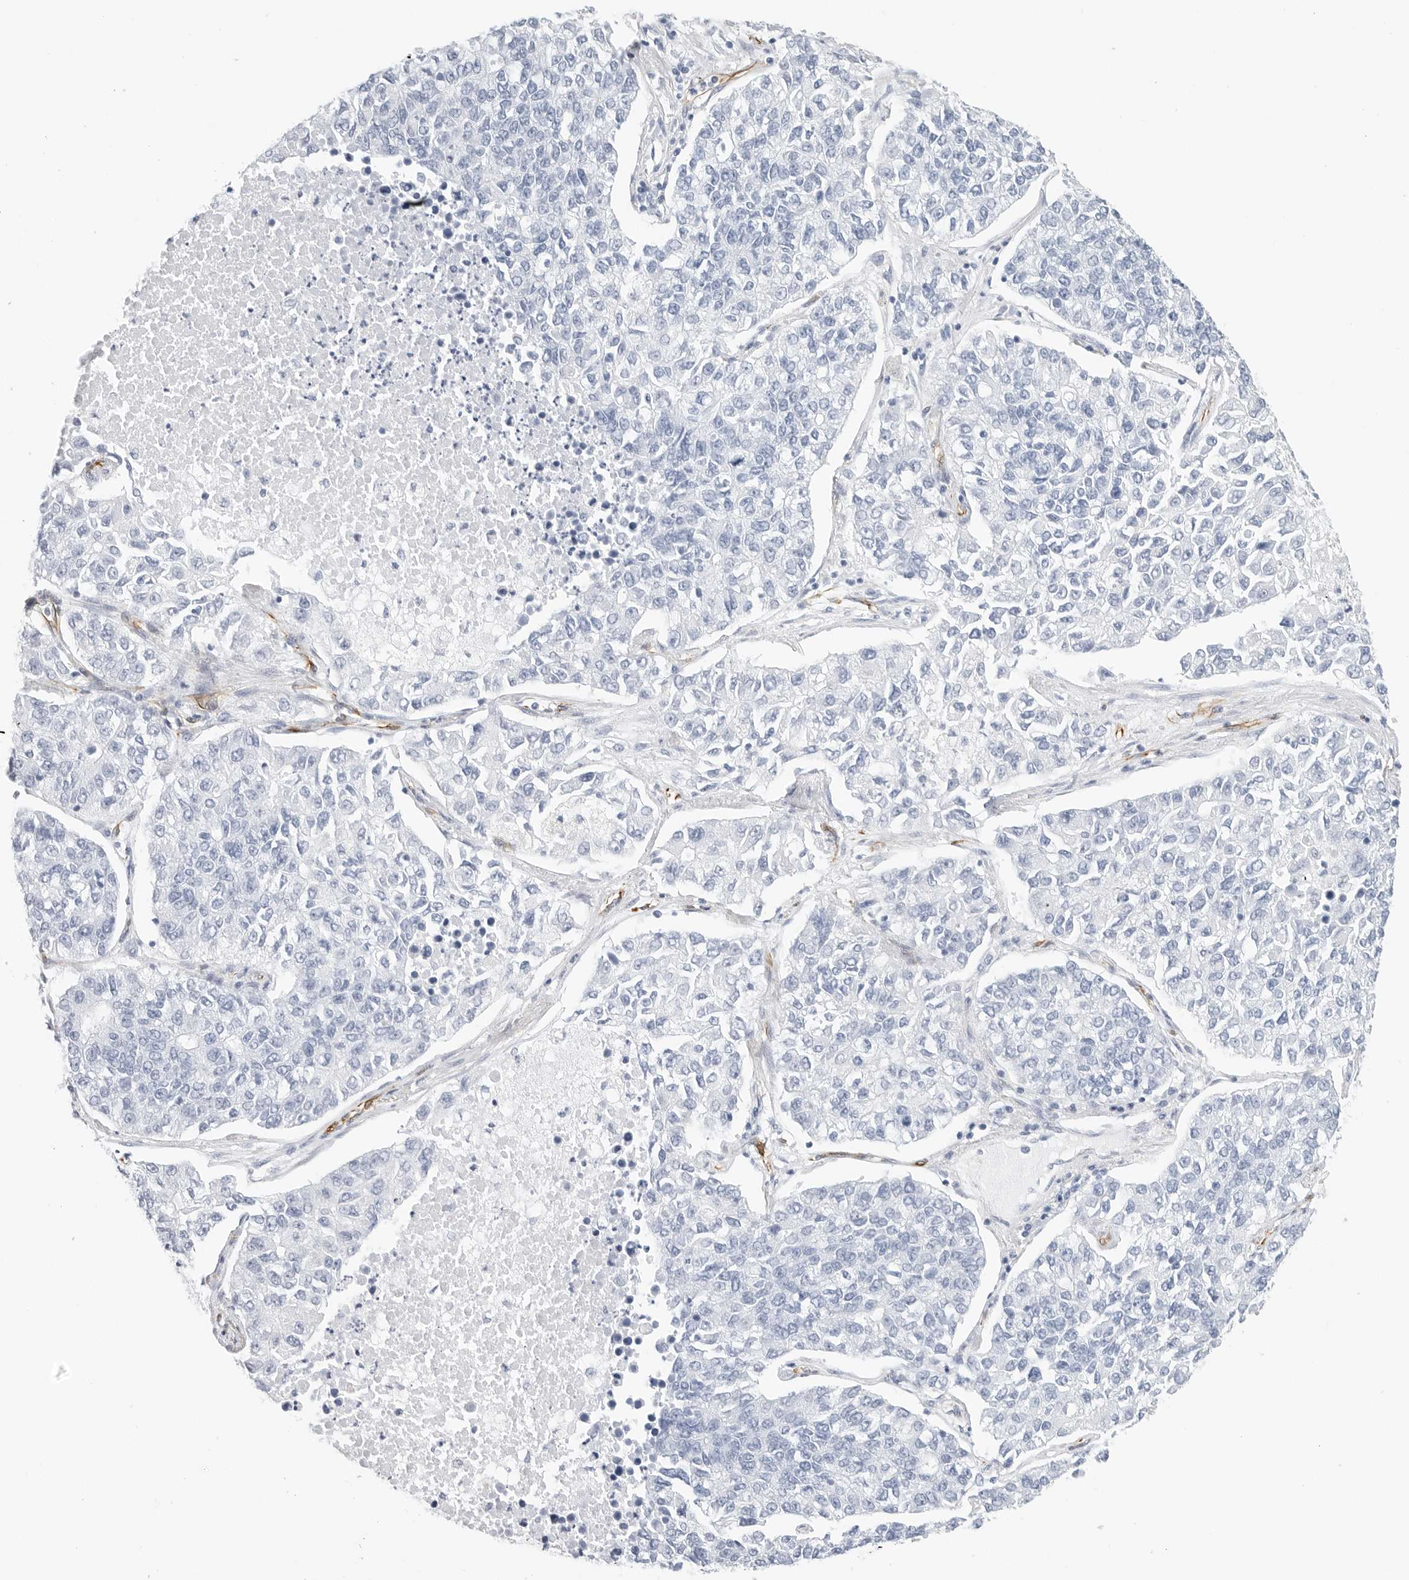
{"staining": {"intensity": "negative", "quantity": "none", "location": "none"}, "tissue": "lung cancer", "cell_type": "Tumor cells", "image_type": "cancer", "snomed": [{"axis": "morphology", "description": "Adenocarcinoma, NOS"}, {"axis": "topography", "description": "Lung"}], "caption": "IHC of lung adenocarcinoma reveals no expression in tumor cells. The staining was performed using DAB (3,3'-diaminobenzidine) to visualize the protein expression in brown, while the nuclei were stained in blue with hematoxylin (Magnification: 20x).", "gene": "NES", "patient": {"sex": "male", "age": 49}}